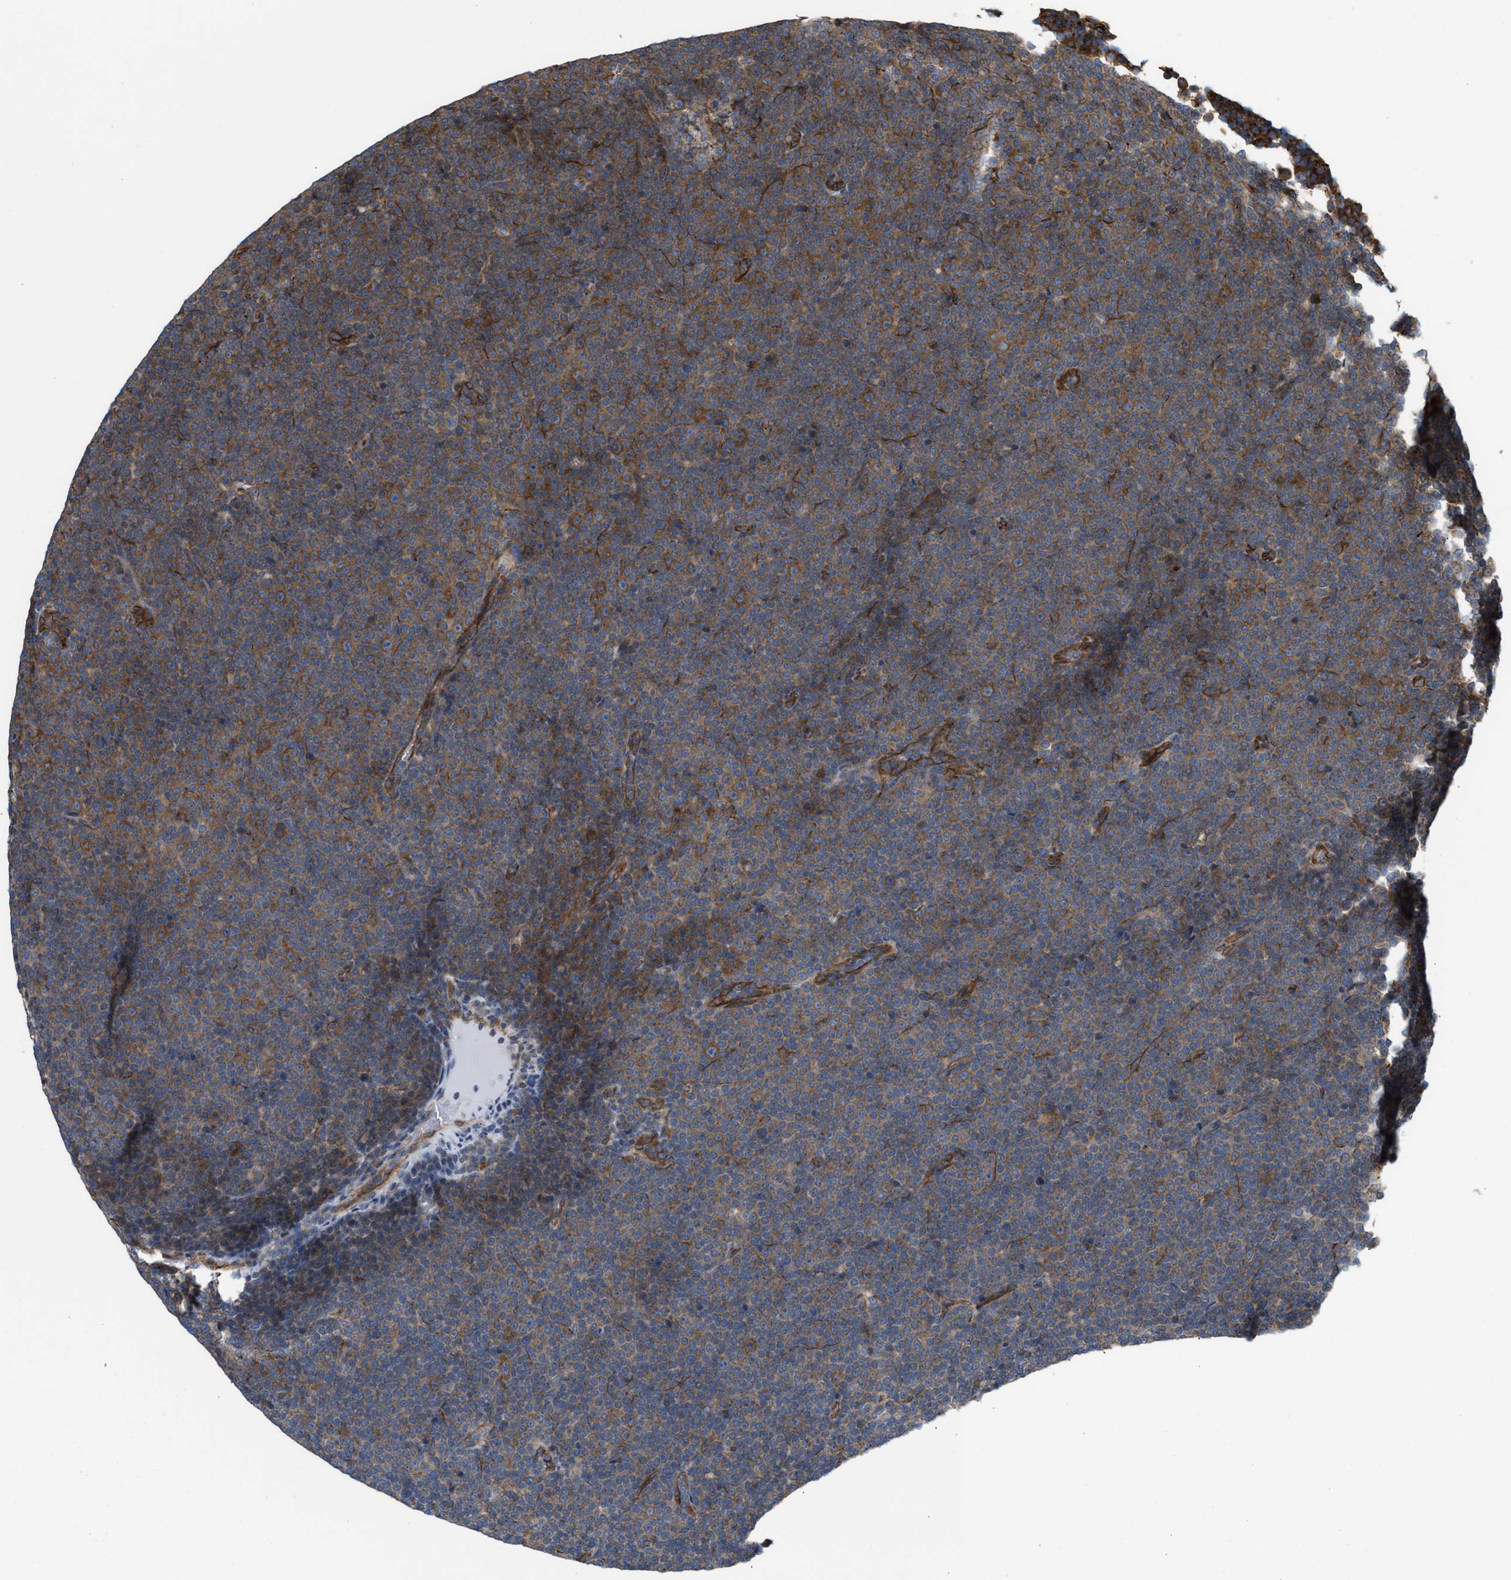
{"staining": {"intensity": "moderate", "quantity": ">75%", "location": "cytoplasmic/membranous"}, "tissue": "lymphoma", "cell_type": "Tumor cells", "image_type": "cancer", "snomed": [{"axis": "morphology", "description": "Malignant lymphoma, non-Hodgkin's type, Low grade"}, {"axis": "topography", "description": "Lymph node"}], "caption": "Malignant lymphoma, non-Hodgkin's type (low-grade) was stained to show a protein in brown. There is medium levels of moderate cytoplasmic/membranous positivity in approximately >75% of tumor cells.", "gene": "EPS15L1", "patient": {"sex": "female", "age": 67}}